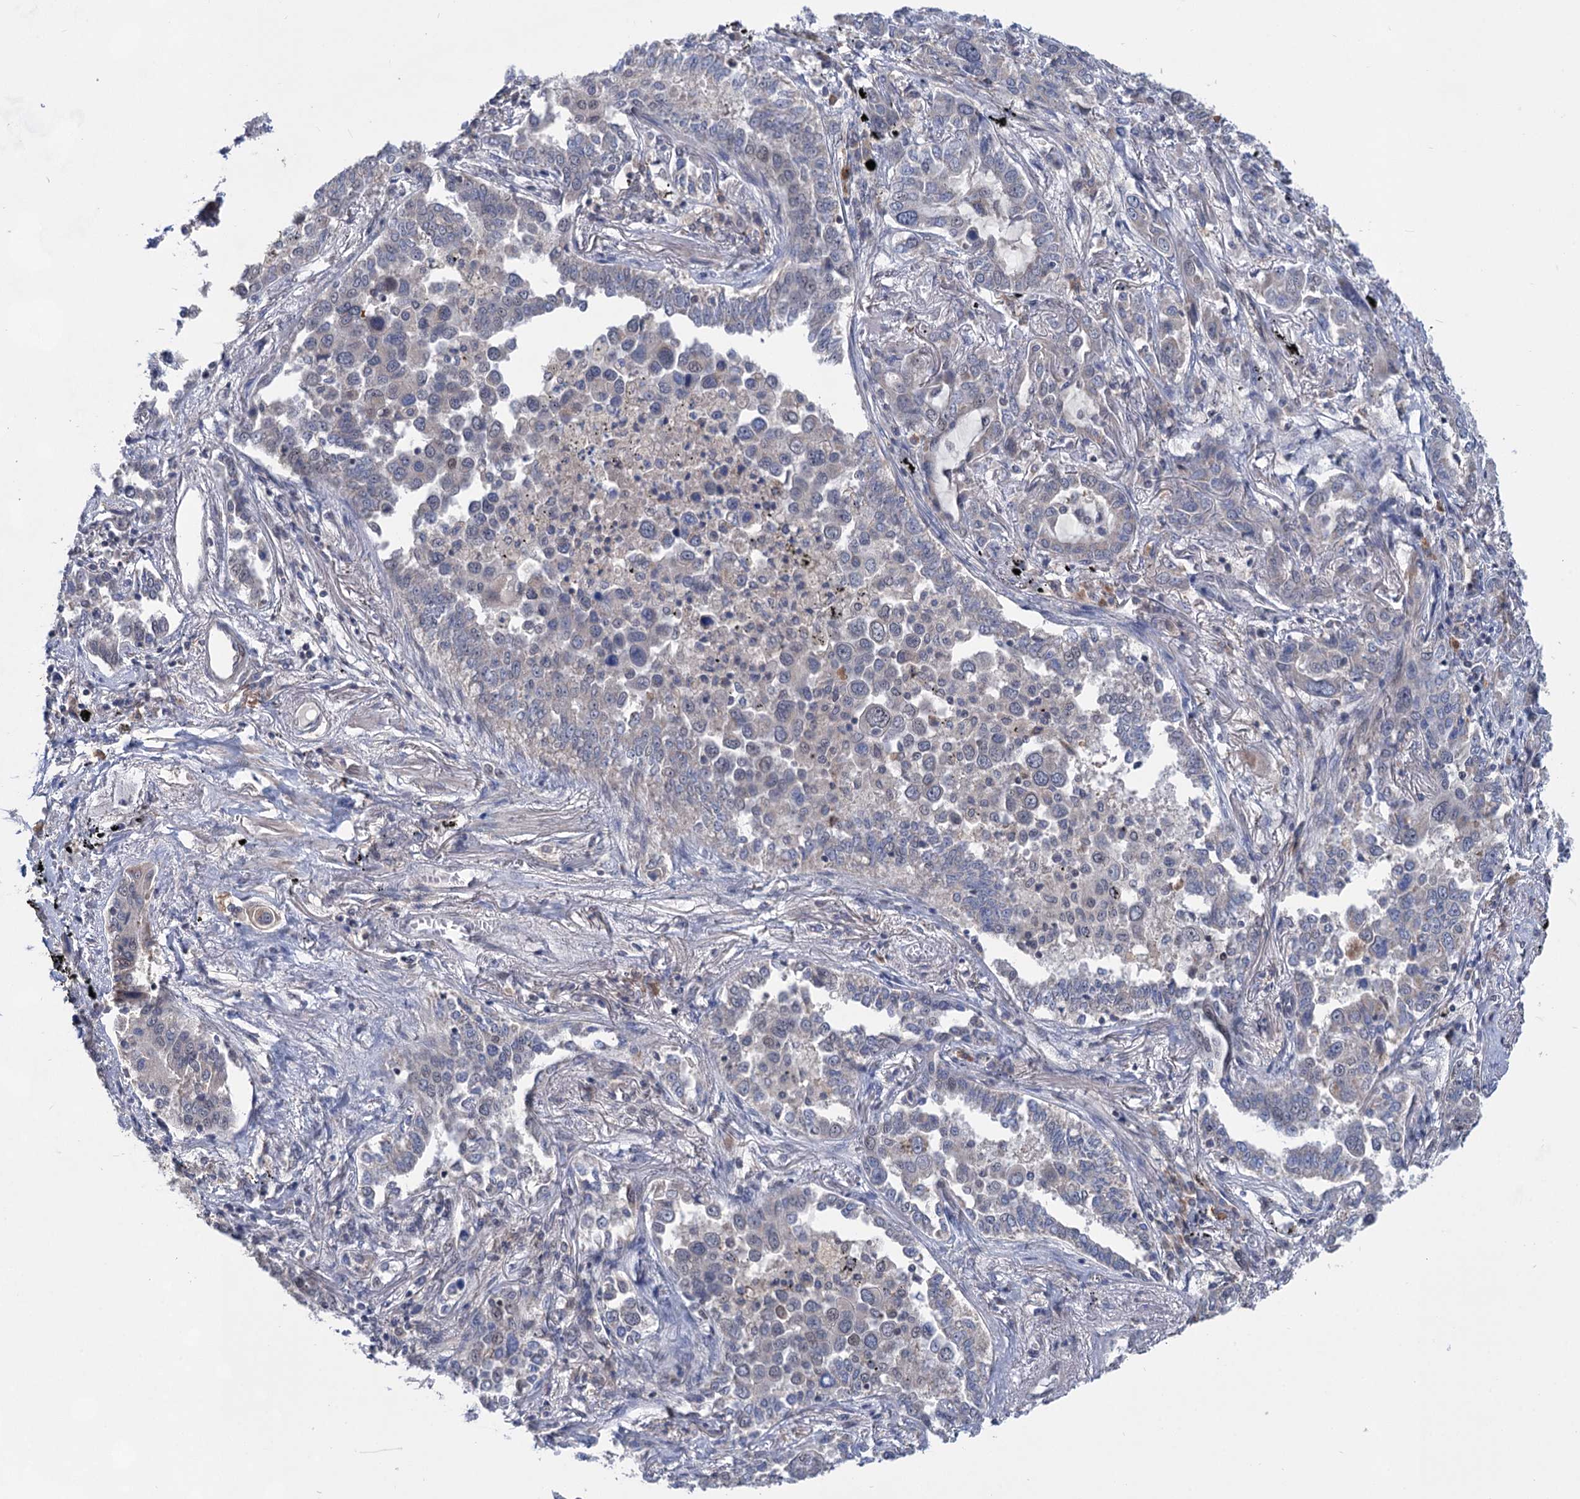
{"staining": {"intensity": "negative", "quantity": "none", "location": "none"}, "tissue": "lung cancer", "cell_type": "Tumor cells", "image_type": "cancer", "snomed": [{"axis": "morphology", "description": "Adenocarcinoma, NOS"}, {"axis": "topography", "description": "Lung"}], "caption": "The photomicrograph displays no significant positivity in tumor cells of lung cancer. (Stains: DAB (3,3'-diaminobenzidine) immunohistochemistry with hematoxylin counter stain, Microscopy: brightfield microscopy at high magnification).", "gene": "TTC17", "patient": {"sex": "male", "age": 67}}